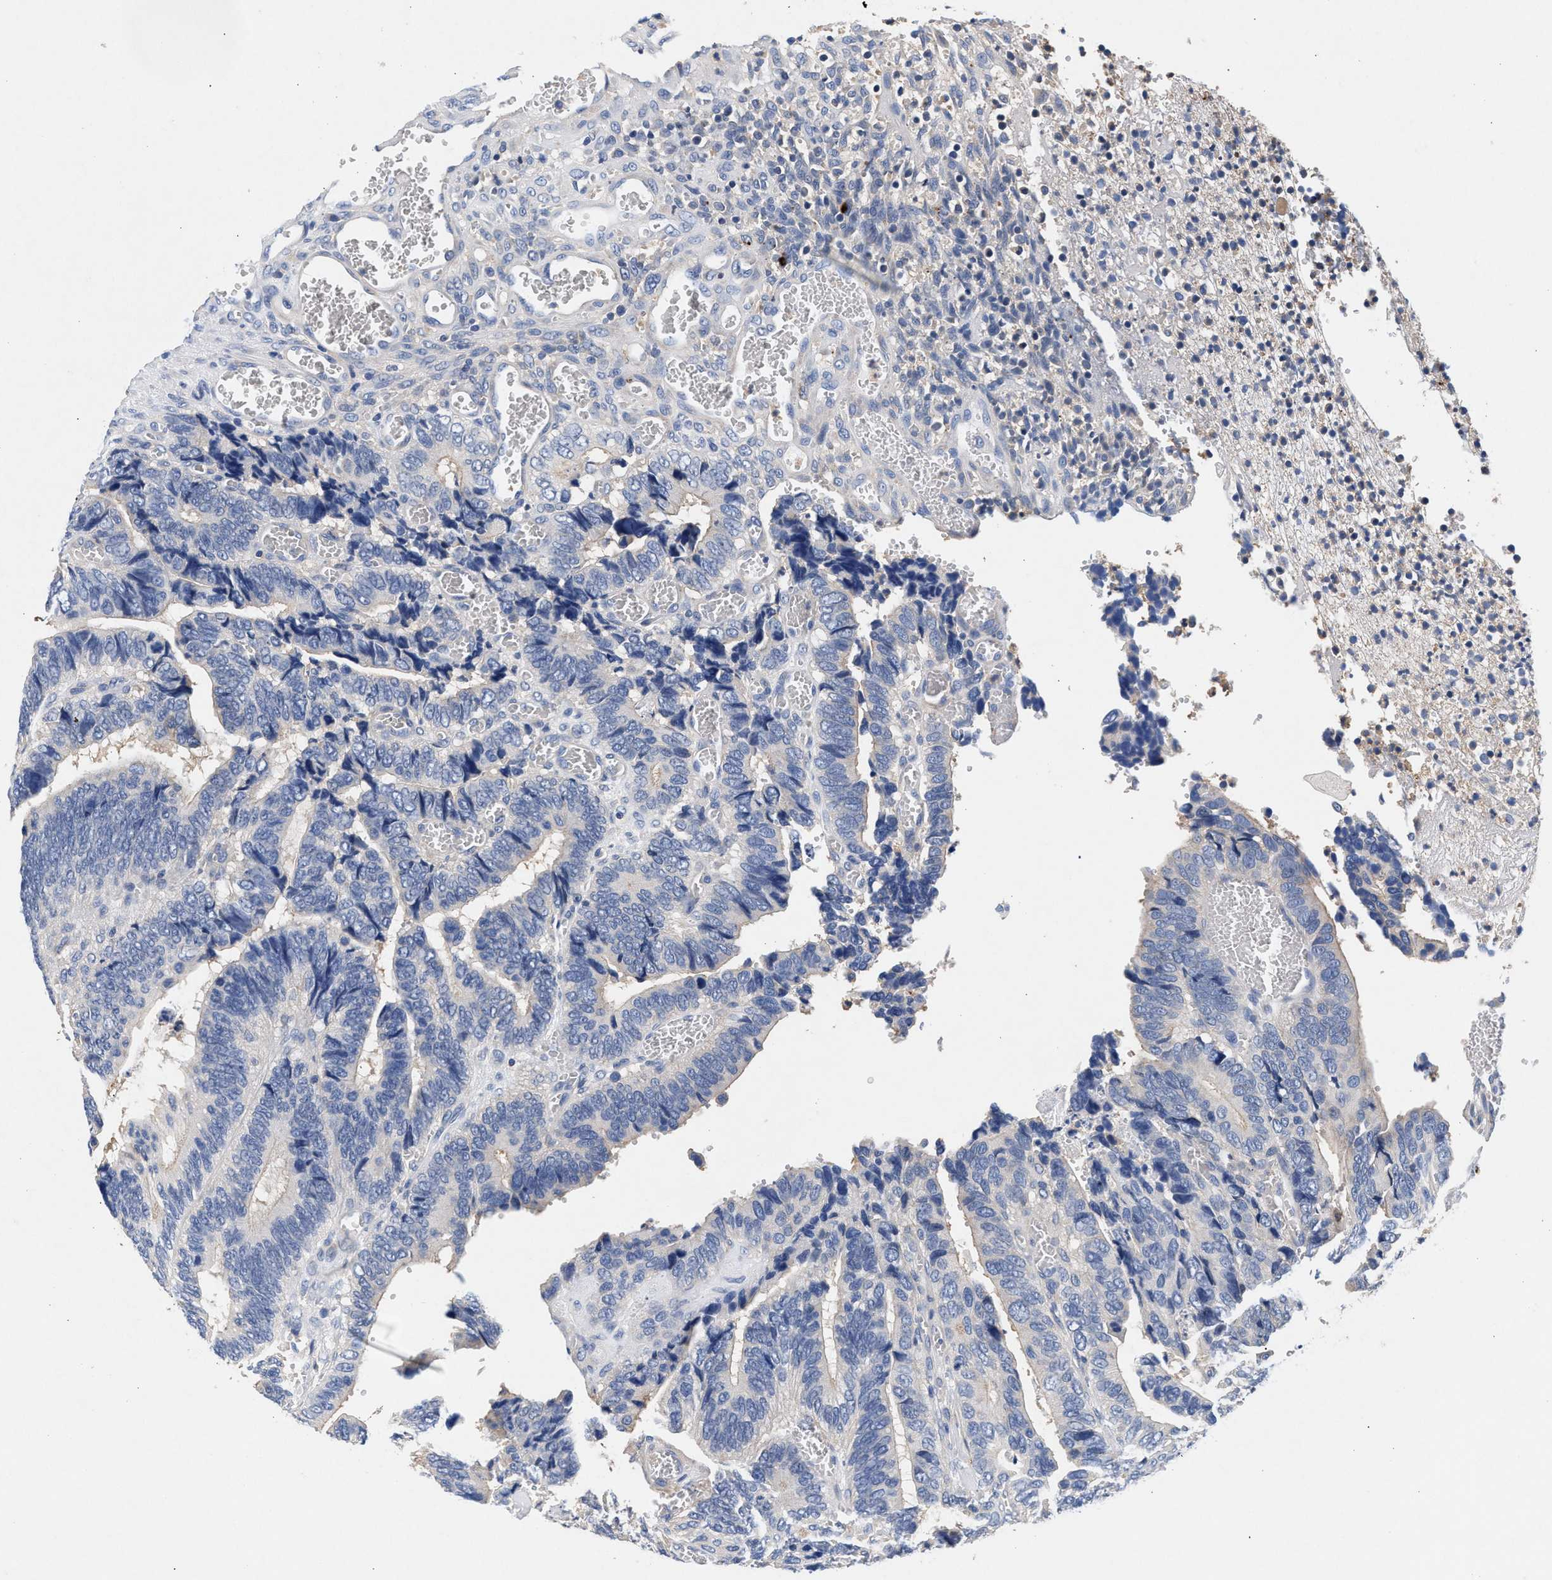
{"staining": {"intensity": "negative", "quantity": "none", "location": "none"}, "tissue": "colorectal cancer", "cell_type": "Tumor cells", "image_type": "cancer", "snomed": [{"axis": "morphology", "description": "Adenocarcinoma, NOS"}, {"axis": "topography", "description": "Colon"}], "caption": "The image shows no significant expression in tumor cells of colorectal cancer. The staining is performed using DAB brown chromogen with nuclei counter-stained in using hematoxylin.", "gene": "GNAI3", "patient": {"sex": "male", "age": 72}}